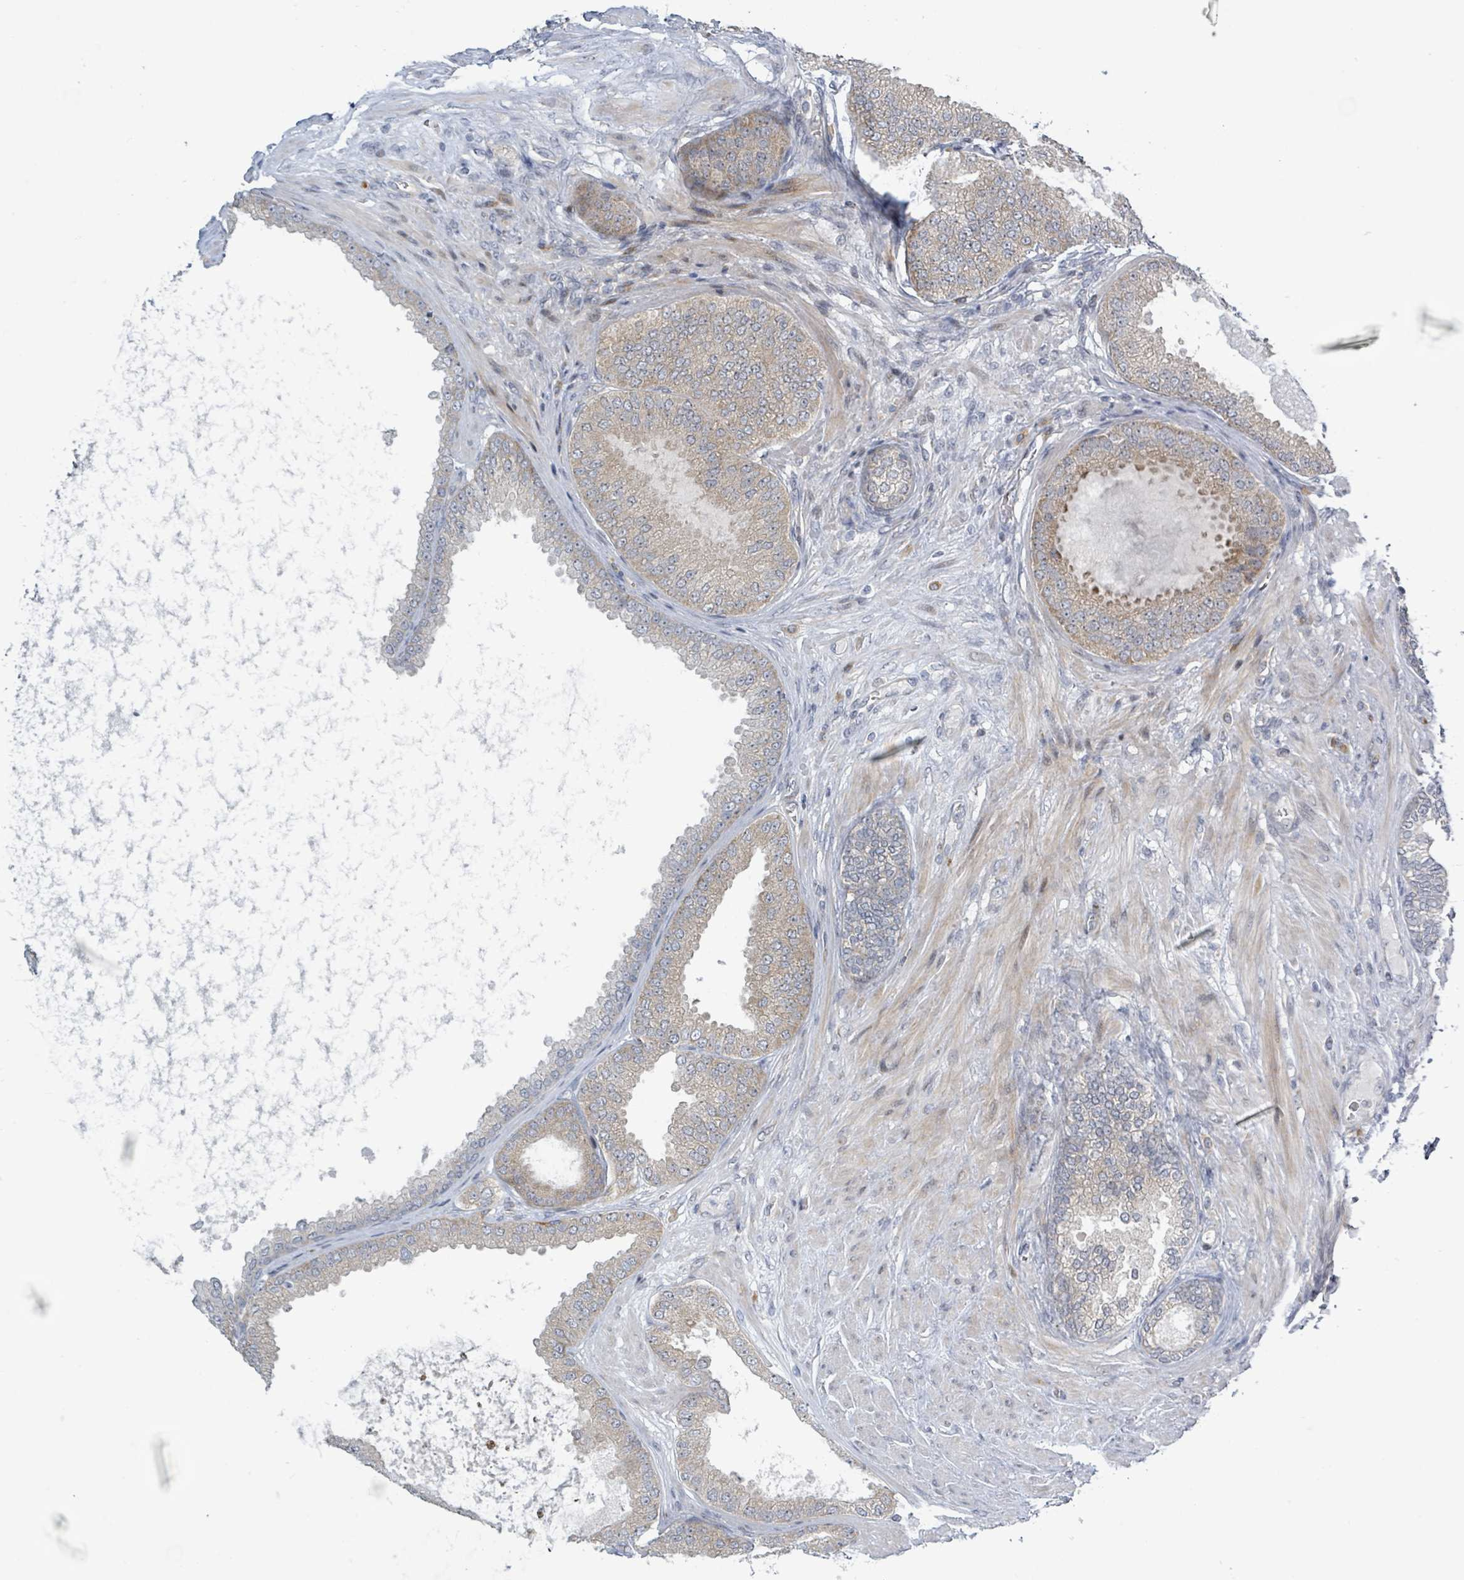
{"staining": {"intensity": "weak", "quantity": "25%-75%", "location": "cytoplasmic/membranous"}, "tissue": "prostate cancer", "cell_type": "Tumor cells", "image_type": "cancer", "snomed": [{"axis": "morphology", "description": "Adenocarcinoma, High grade"}, {"axis": "topography", "description": "Prostate"}], "caption": "Prostate adenocarcinoma (high-grade) stained with a protein marker exhibits weak staining in tumor cells.", "gene": "RPL32", "patient": {"sex": "male", "age": 71}}